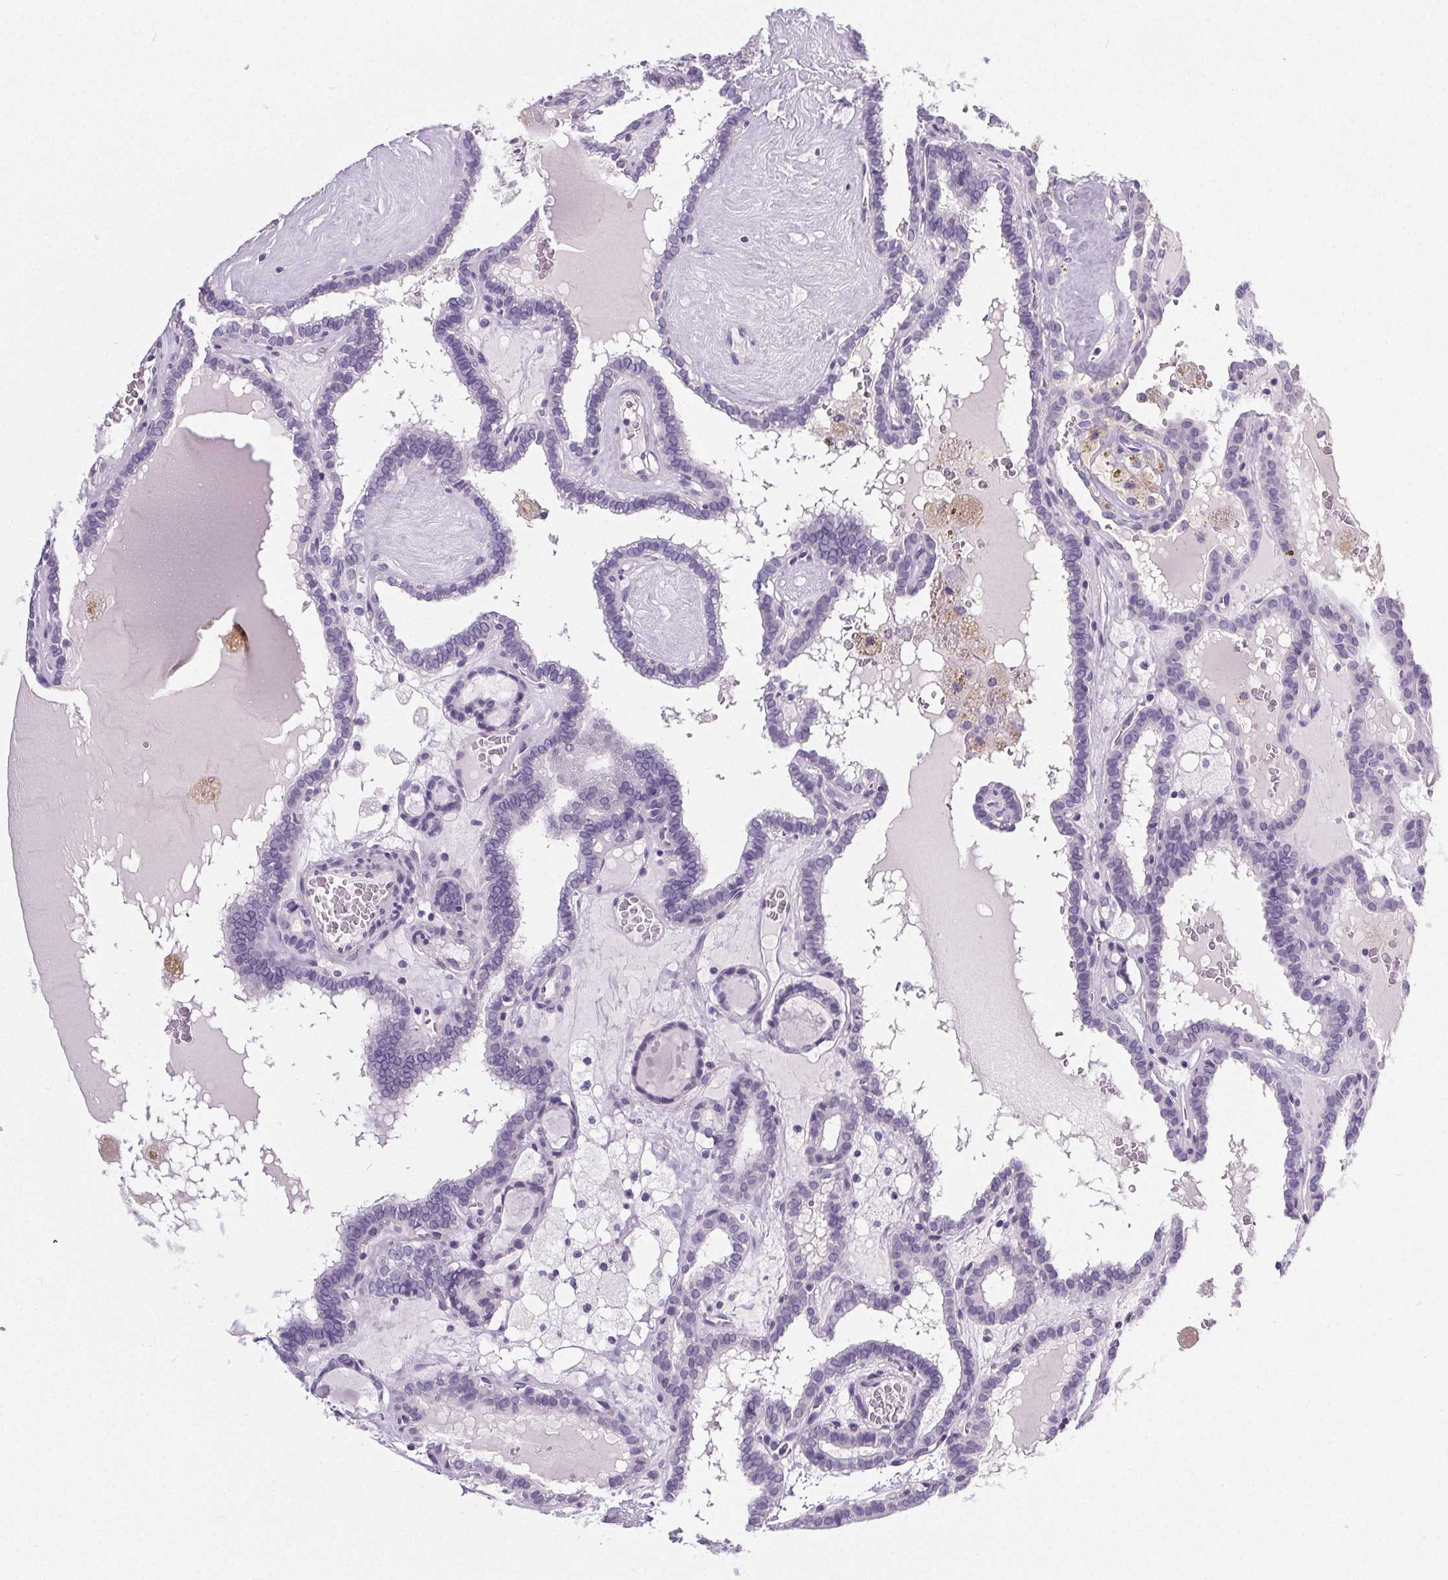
{"staining": {"intensity": "negative", "quantity": "none", "location": "none"}, "tissue": "thyroid cancer", "cell_type": "Tumor cells", "image_type": "cancer", "snomed": [{"axis": "morphology", "description": "Papillary adenocarcinoma, NOS"}, {"axis": "topography", "description": "Thyroid gland"}], "caption": "DAB (3,3'-diaminobenzidine) immunohistochemical staining of thyroid papillary adenocarcinoma demonstrates no significant positivity in tumor cells.", "gene": "ELAVL2", "patient": {"sex": "female", "age": 39}}